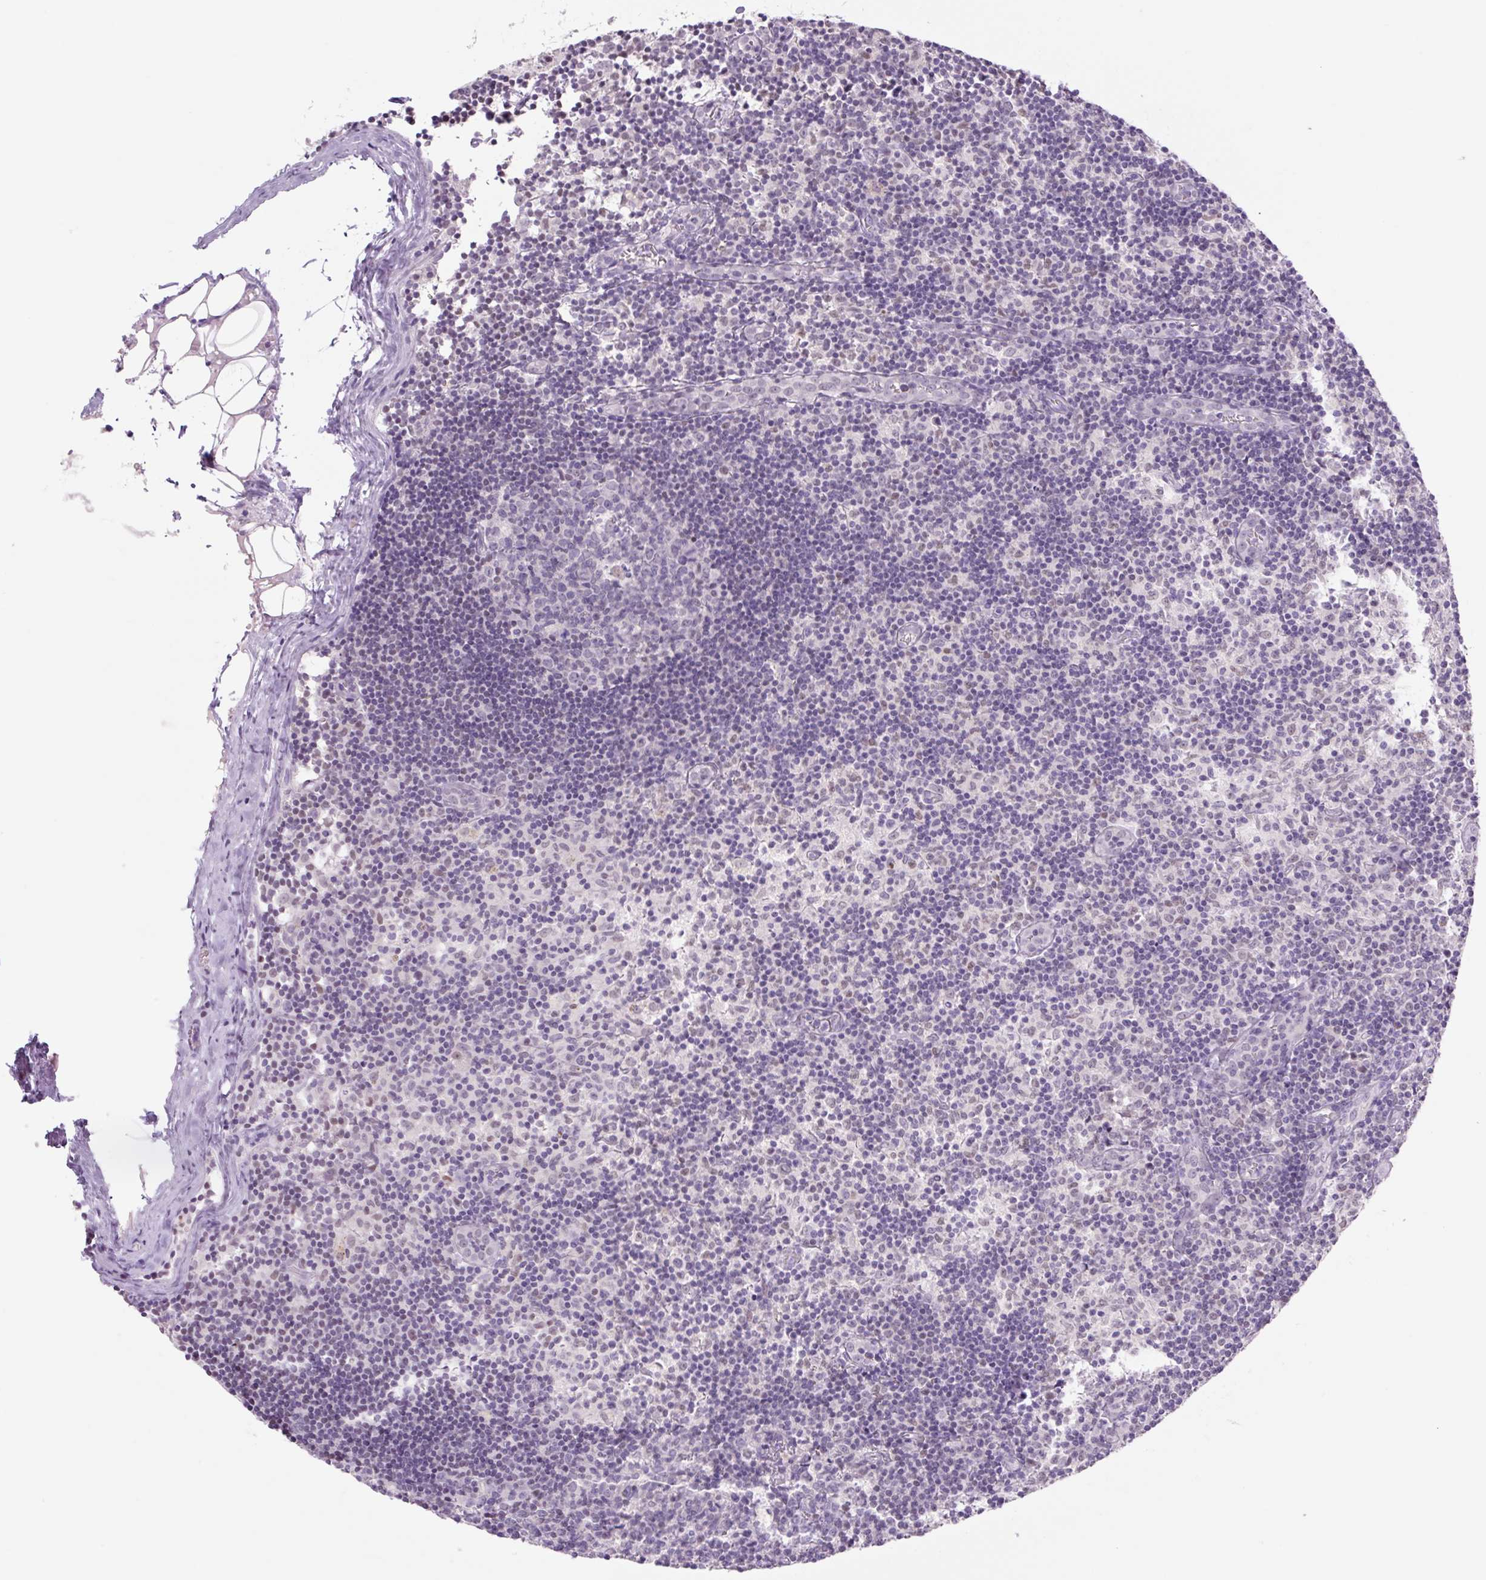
{"staining": {"intensity": "negative", "quantity": "none", "location": "none"}, "tissue": "lymph node", "cell_type": "Germinal center cells", "image_type": "normal", "snomed": [{"axis": "morphology", "description": "Normal tissue, NOS"}, {"axis": "topography", "description": "Lymph node"}], "caption": "Immunohistochemistry (IHC) of normal lymph node displays no staining in germinal center cells.", "gene": "TLE3", "patient": {"sex": "female", "age": 45}}